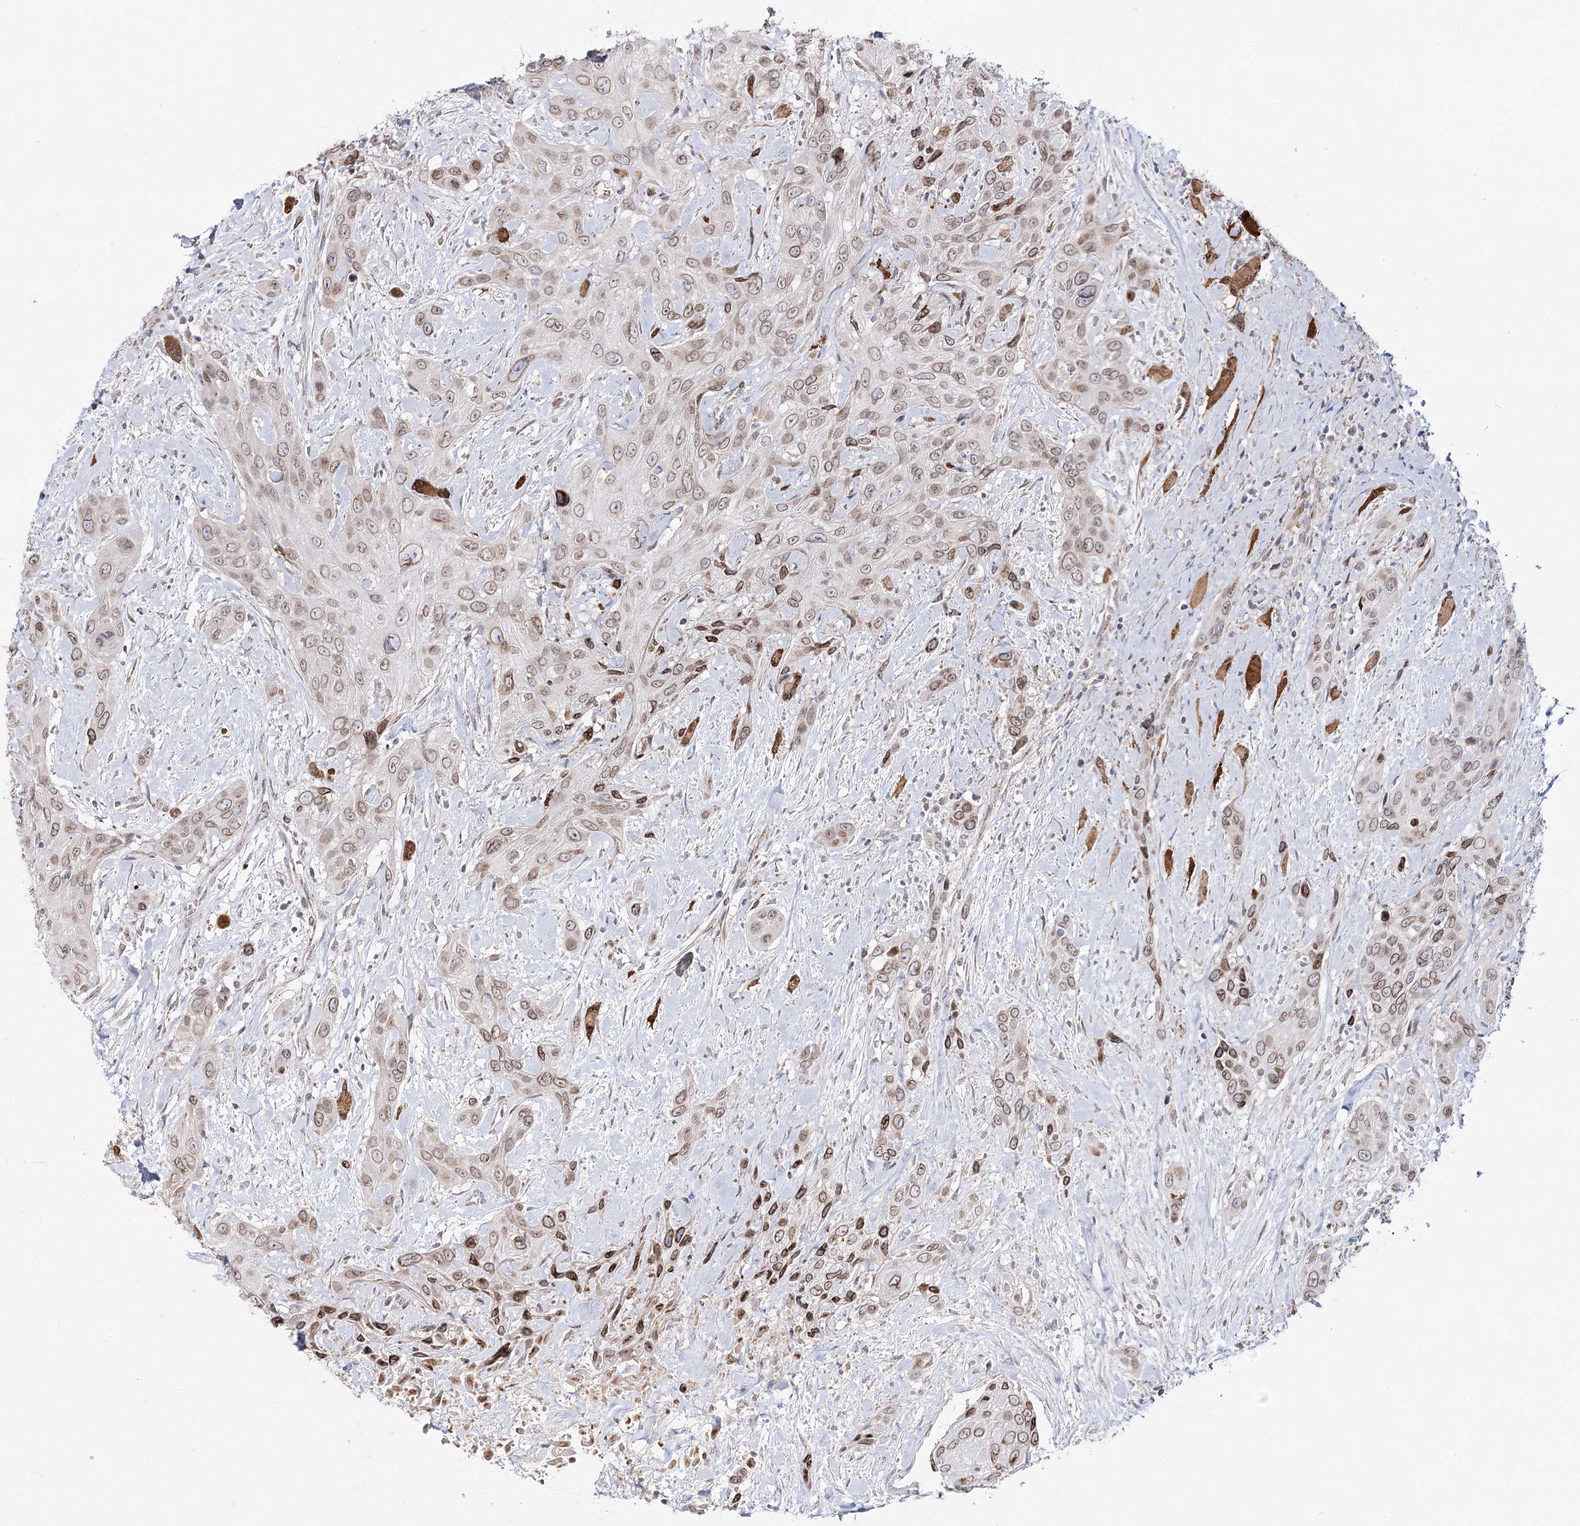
{"staining": {"intensity": "moderate", "quantity": ">75%", "location": "cytoplasmic/membranous,nuclear"}, "tissue": "head and neck cancer", "cell_type": "Tumor cells", "image_type": "cancer", "snomed": [{"axis": "morphology", "description": "Squamous cell carcinoma, NOS"}, {"axis": "topography", "description": "Head-Neck"}], "caption": "Protein expression analysis of head and neck squamous cell carcinoma reveals moderate cytoplasmic/membranous and nuclear positivity in approximately >75% of tumor cells. The staining was performed using DAB (3,3'-diaminobenzidine) to visualize the protein expression in brown, while the nuclei were stained in blue with hematoxylin (Magnification: 20x).", "gene": "C11orf80", "patient": {"sex": "male", "age": 81}}